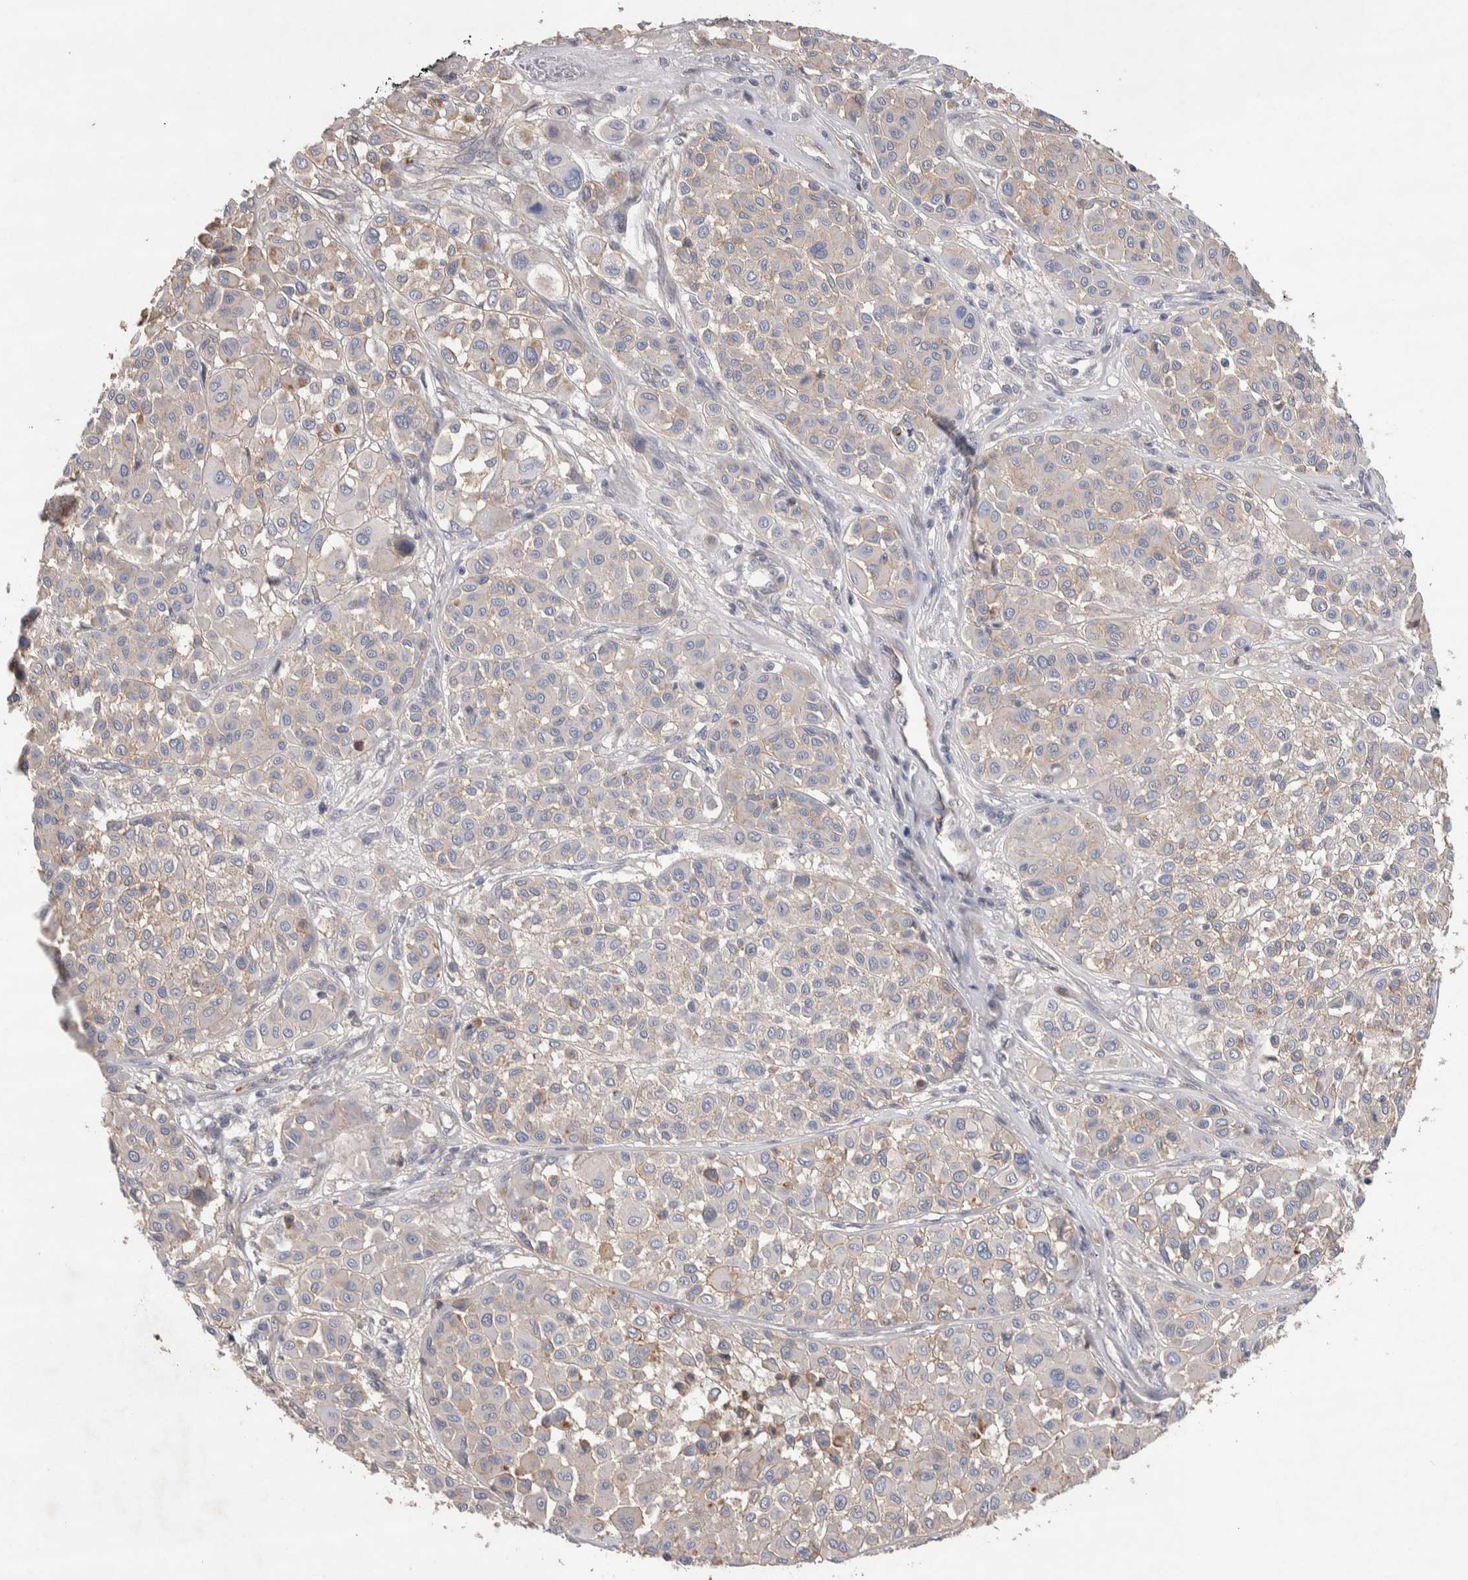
{"staining": {"intensity": "negative", "quantity": "none", "location": "none"}, "tissue": "melanoma", "cell_type": "Tumor cells", "image_type": "cancer", "snomed": [{"axis": "morphology", "description": "Malignant melanoma, Metastatic site"}, {"axis": "topography", "description": "Soft tissue"}], "caption": "Tumor cells show no significant protein expression in malignant melanoma (metastatic site).", "gene": "GCNA", "patient": {"sex": "male", "age": 41}}